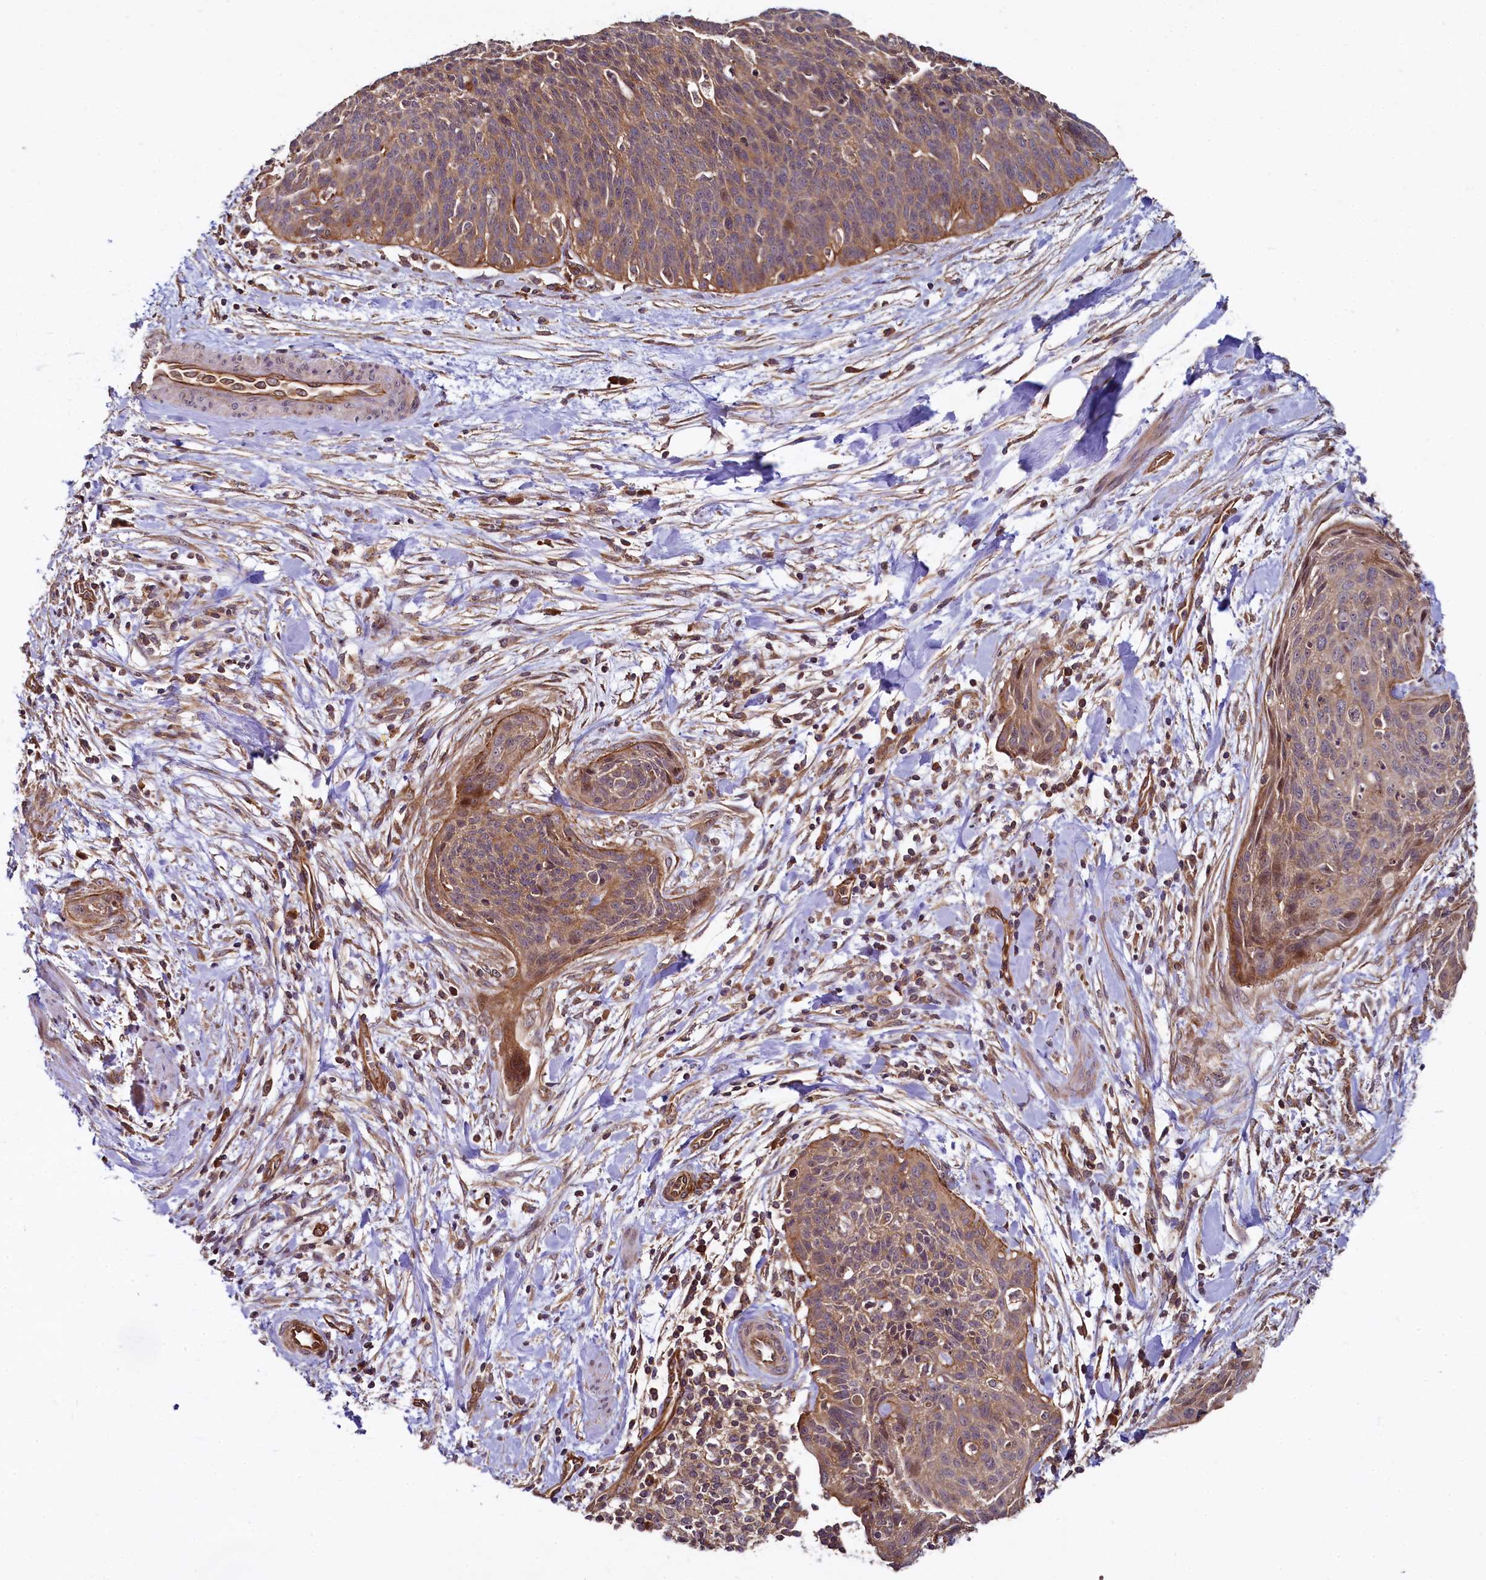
{"staining": {"intensity": "moderate", "quantity": ">75%", "location": "cytoplasmic/membranous"}, "tissue": "cervical cancer", "cell_type": "Tumor cells", "image_type": "cancer", "snomed": [{"axis": "morphology", "description": "Squamous cell carcinoma, NOS"}, {"axis": "topography", "description": "Cervix"}], "caption": "About >75% of tumor cells in cervical cancer exhibit moderate cytoplasmic/membranous protein positivity as visualized by brown immunohistochemical staining.", "gene": "SVIP", "patient": {"sex": "female", "age": 55}}